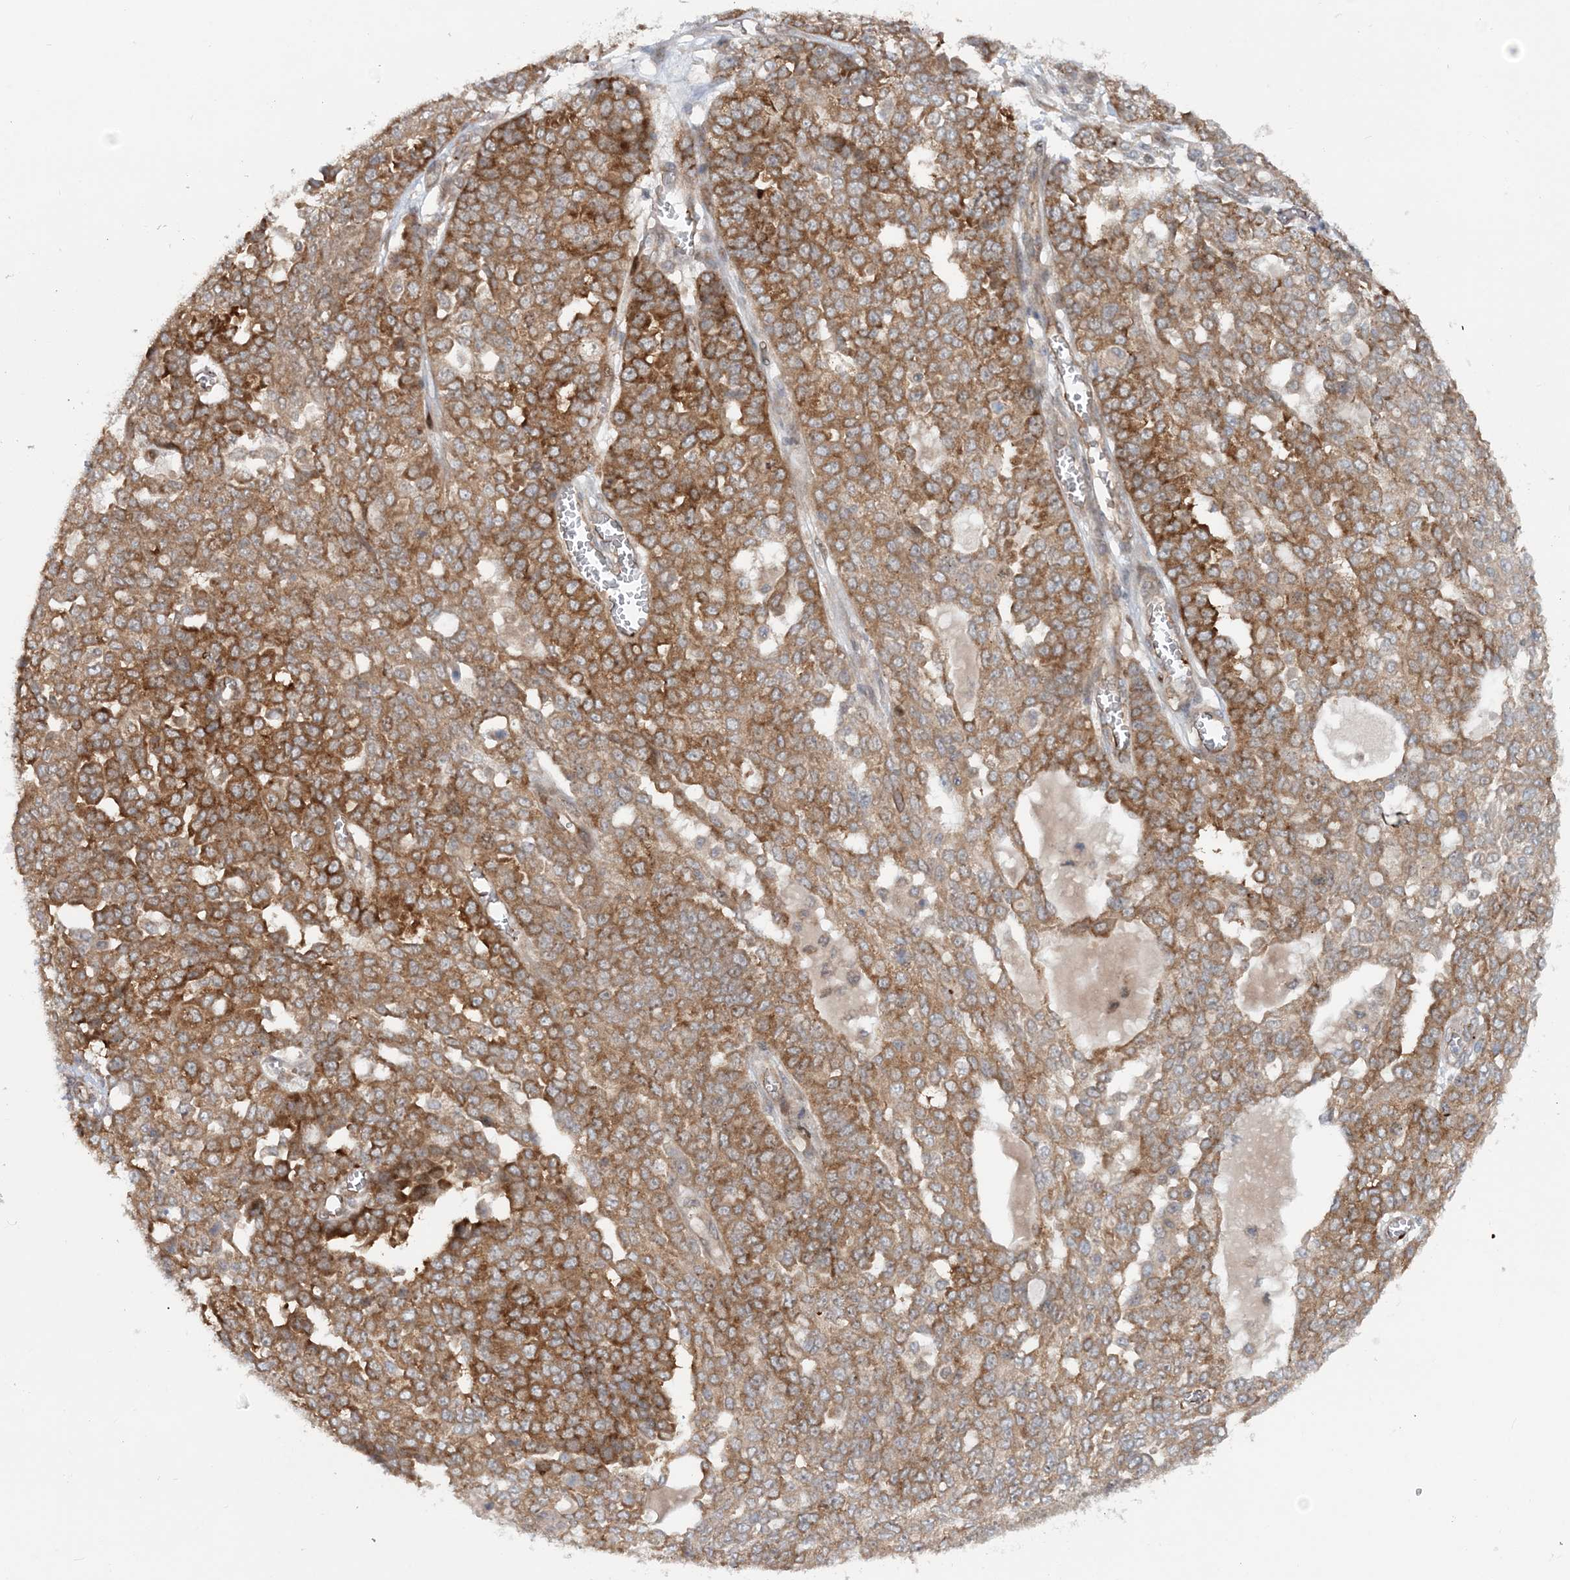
{"staining": {"intensity": "moderate", "quantity": ">75%", "location": "cytoplasmic/membranous"}, "tissue": "ovarian cancer", "cell_type": "Tumor cells", "image_type": "cancer", "snomed": [{"axis": "morphology", "description": "Cystadenocarcinoma, serous, NOS"}, {"axis": "topography", "description": "Soft tissue"}, {"axis": "topography", "description": "Ovary"}], "caption": "IHC photomicrograph of neoplastic tissue: serous cystadenocarcinoma (ovarian) stained using immunohistochemistry reveals medium levels of moderate protein expression localized specifically in the cytoplasmic/membranous of tumor cells, appearing as a cytoplasmic/membranous brown color.", "gene": "GEMIN5", "patient": {"sex": "female", "age": 57}}